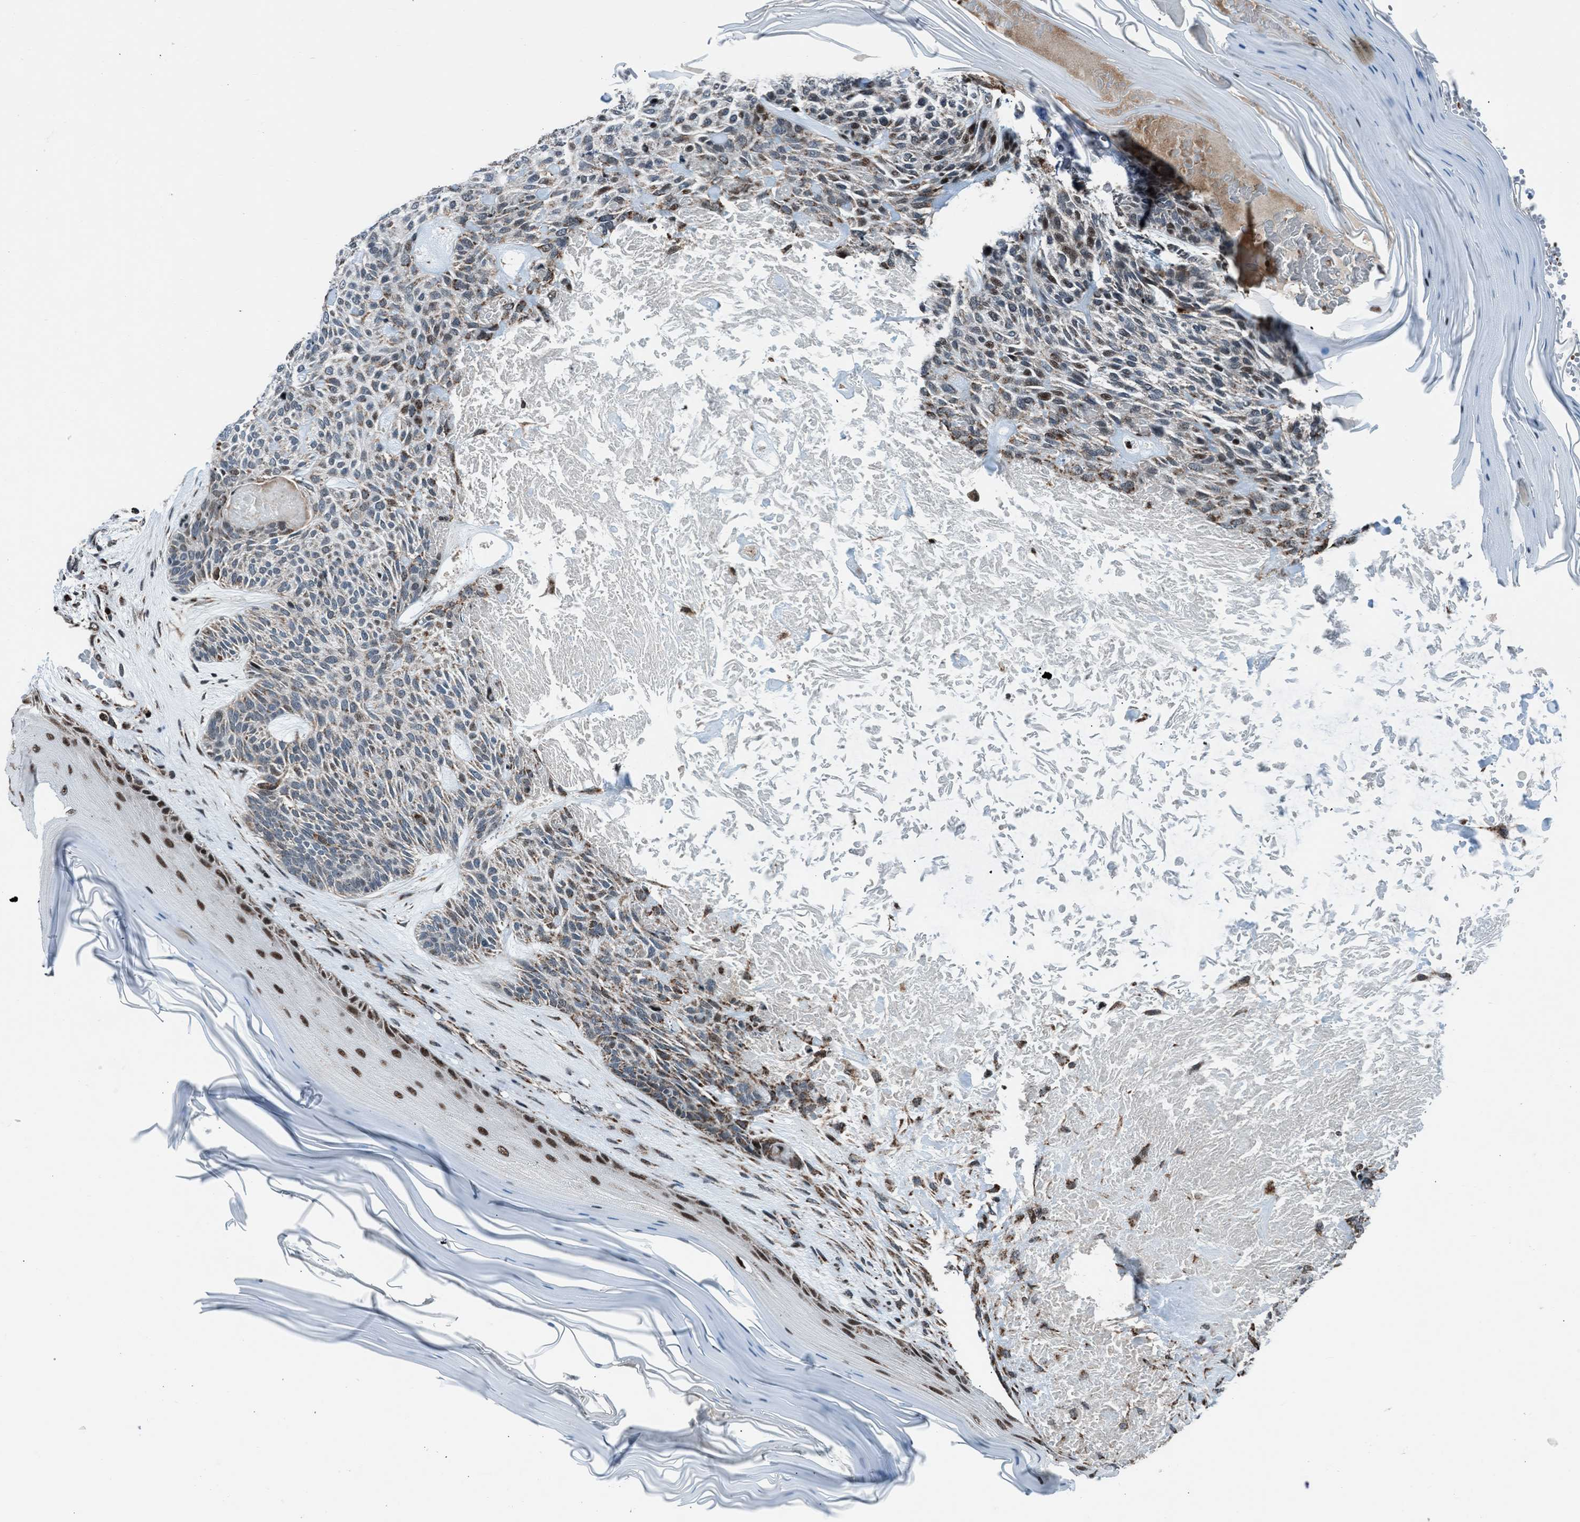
{"staining": {"intensity": "moderate", "quantity": "<25%", "location": "cytoplasmic/membranous"}, "tissue": "skin cancer", "cell_type": "Tumor cells", "image_type": "cancer", "snomed": [{"axis": "morphology", "description": "Basal cell carcinoma"}, {"axis": "topography", "description": "Skin"}], "caption": "Basal cell carcinoma (skin) stained for a protein exhibits moderate cytoplasmic/membranous positivity in tumor cells. (IHC, brightfield microscopy, high magnification).", "gene": "MORC3", "patient": {"sex": "male", "age": 55}}